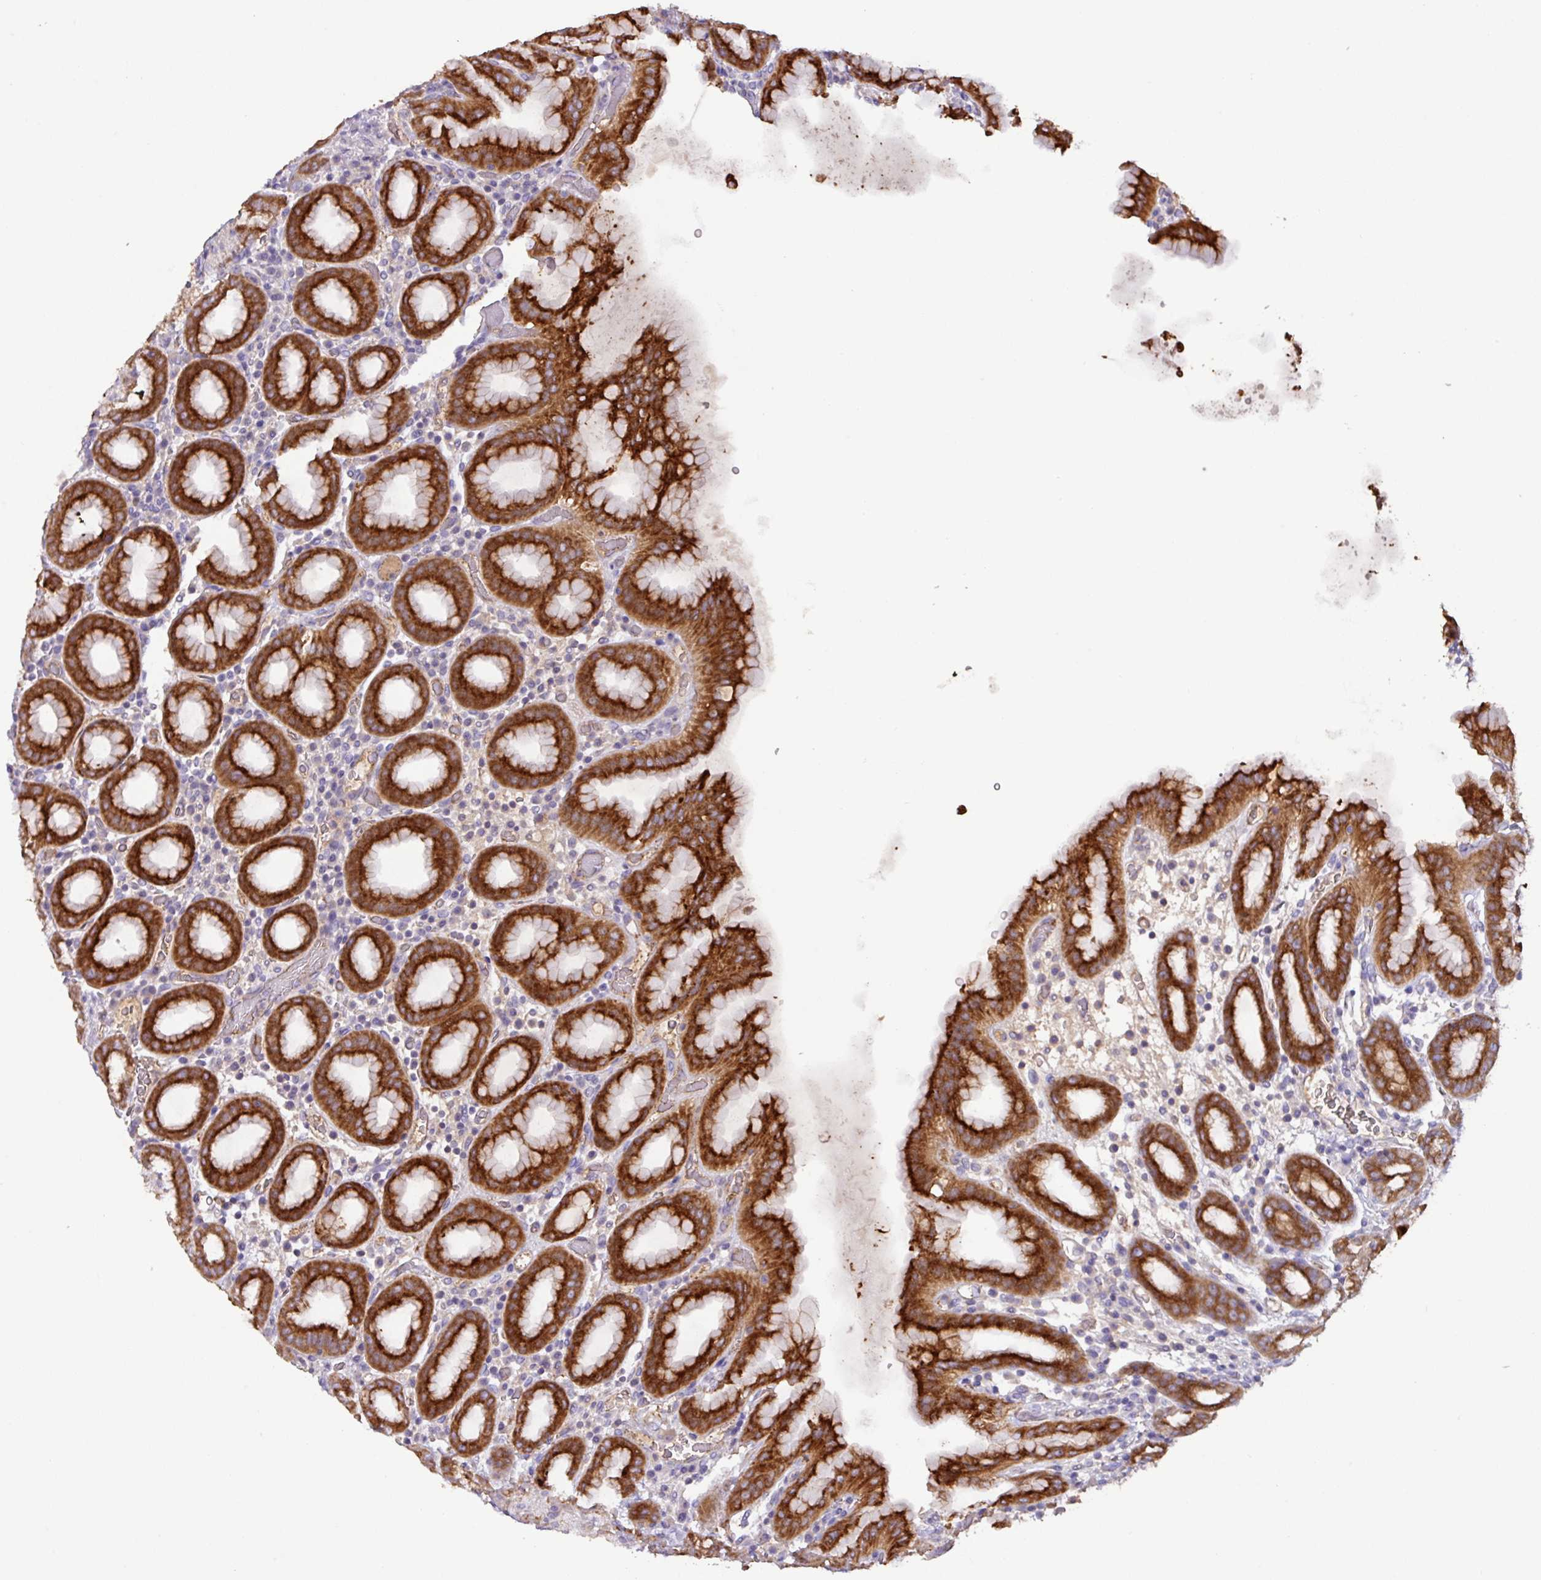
{"staining": {"intensity": "strong", "quantity": ">75%", "location": "cytoplasmic/membranous"}, "tissue": "stomach", "cell_type": "Glandular cells", "image_type": "normal", "snomed": [{"axis": "morphology", "description": "Normal tissue, NOS"}, {"axis": "topography", "description": "Stomach, upper"}, {"axis": "topography", "description": "Stomach"}], "caption": "A micrograph showing strong cytoplasmic/membranous positivity in approximately >75% of glandular cells in unremarkable stomach, as visualized by brown immunohistochemical staining.", "gene": "AGR3", "patient": {"sex": "male", "age": 68}}